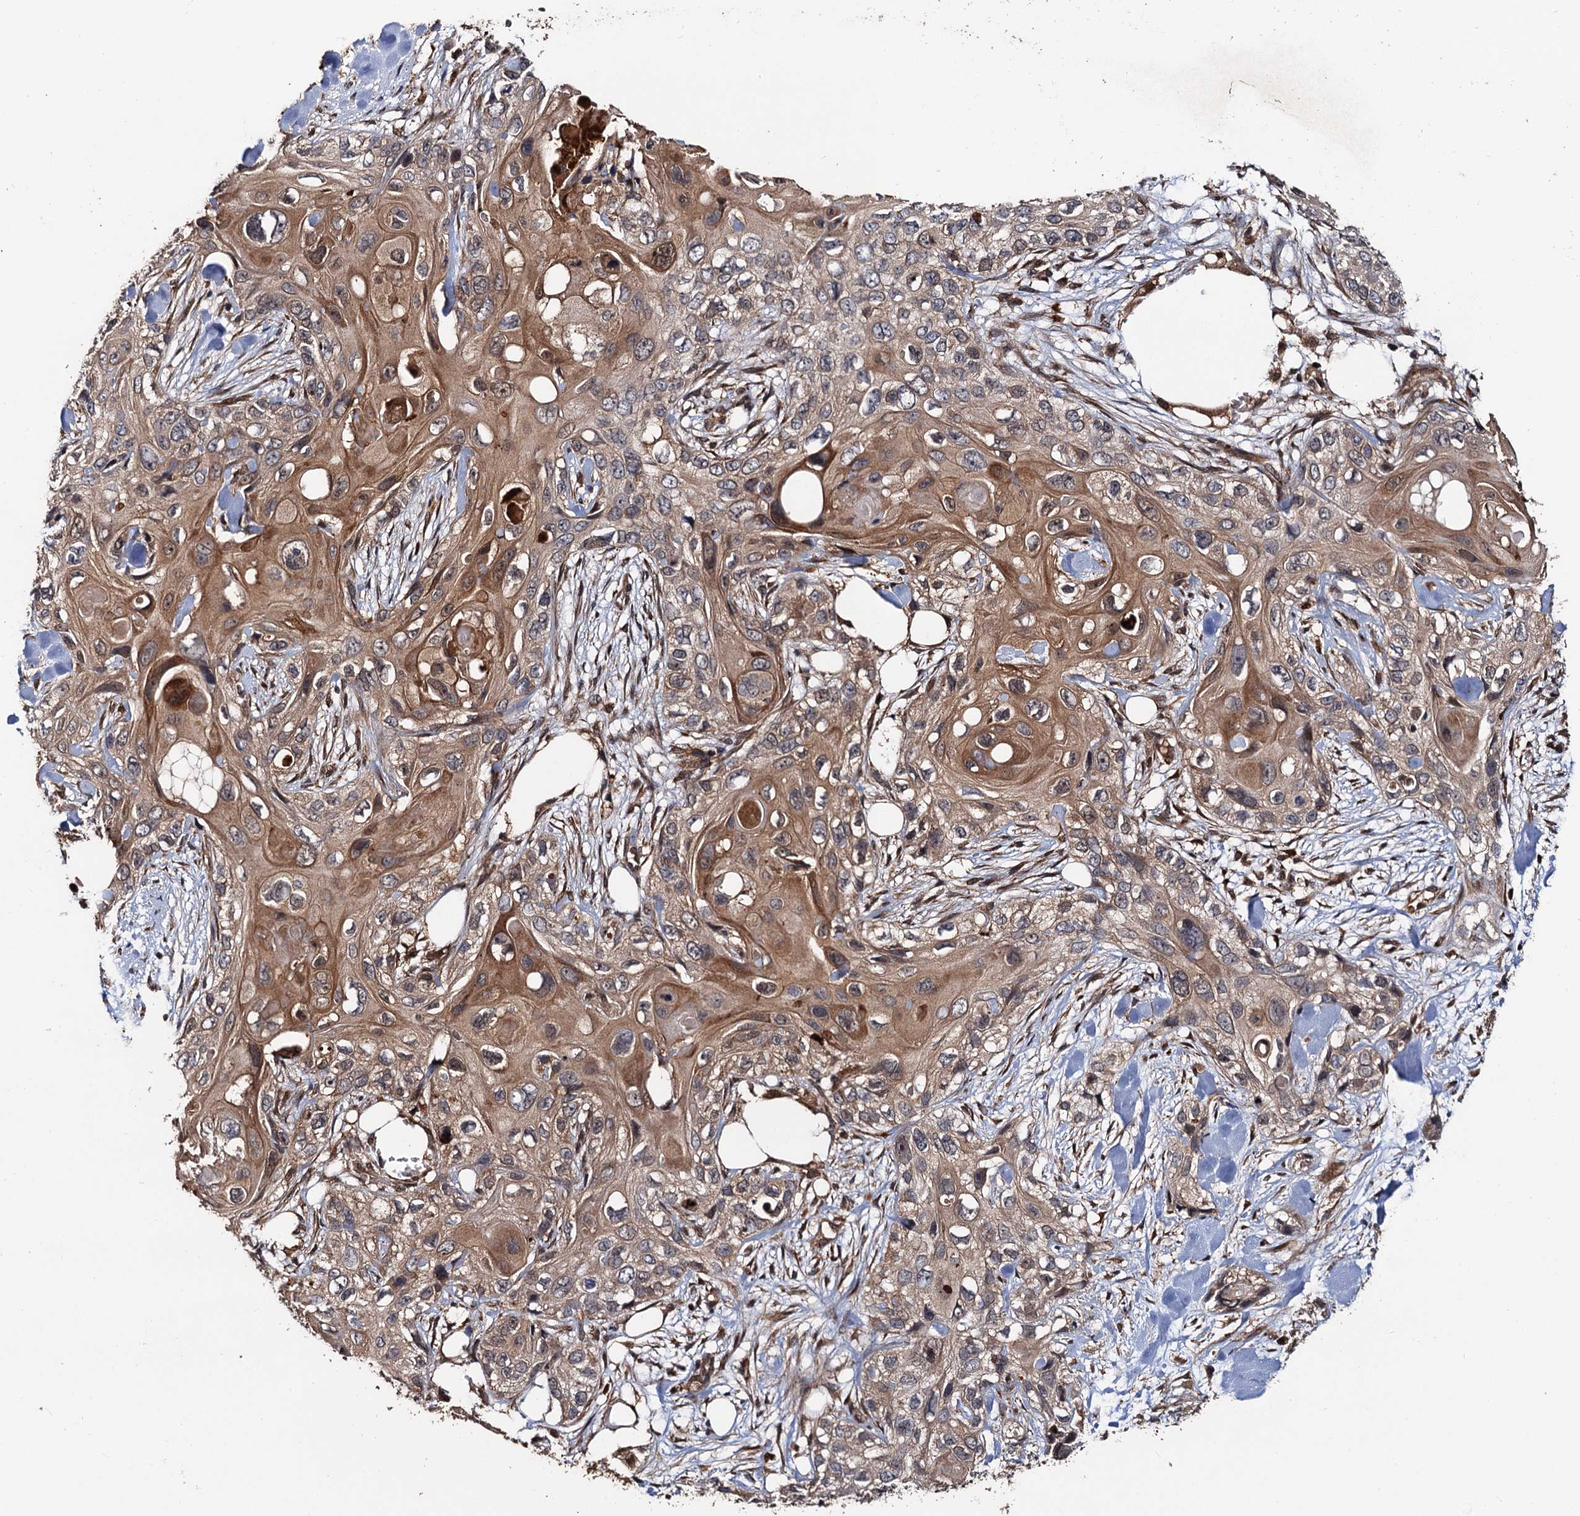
{"staining": {"intensity": "moderate", "quantity": ">75%", "location": "cytoplasmic/membranous"}, "tissue": "skin cancer", "cell_type": "Tumor cells", "image_type": "cancer", "snomed": [{"axis": "morphology", "description": "Normal tissue, NOS"}, {"axis": "morphology", "description": "Squamous cell carcinoma, NOS"}, {"axis": "topography", "description": "Skin"}], "caption": "Skin cancer (squamous cell carcinoma) stained with immunohistochemistry (IHC) exhibits moderate cytoplasmic/membranous positivity in about >75% of tumor cells. Nuclei are stained in blue.", "gene": "MIER2", "patient": {"sex": "male", "age": 72}}